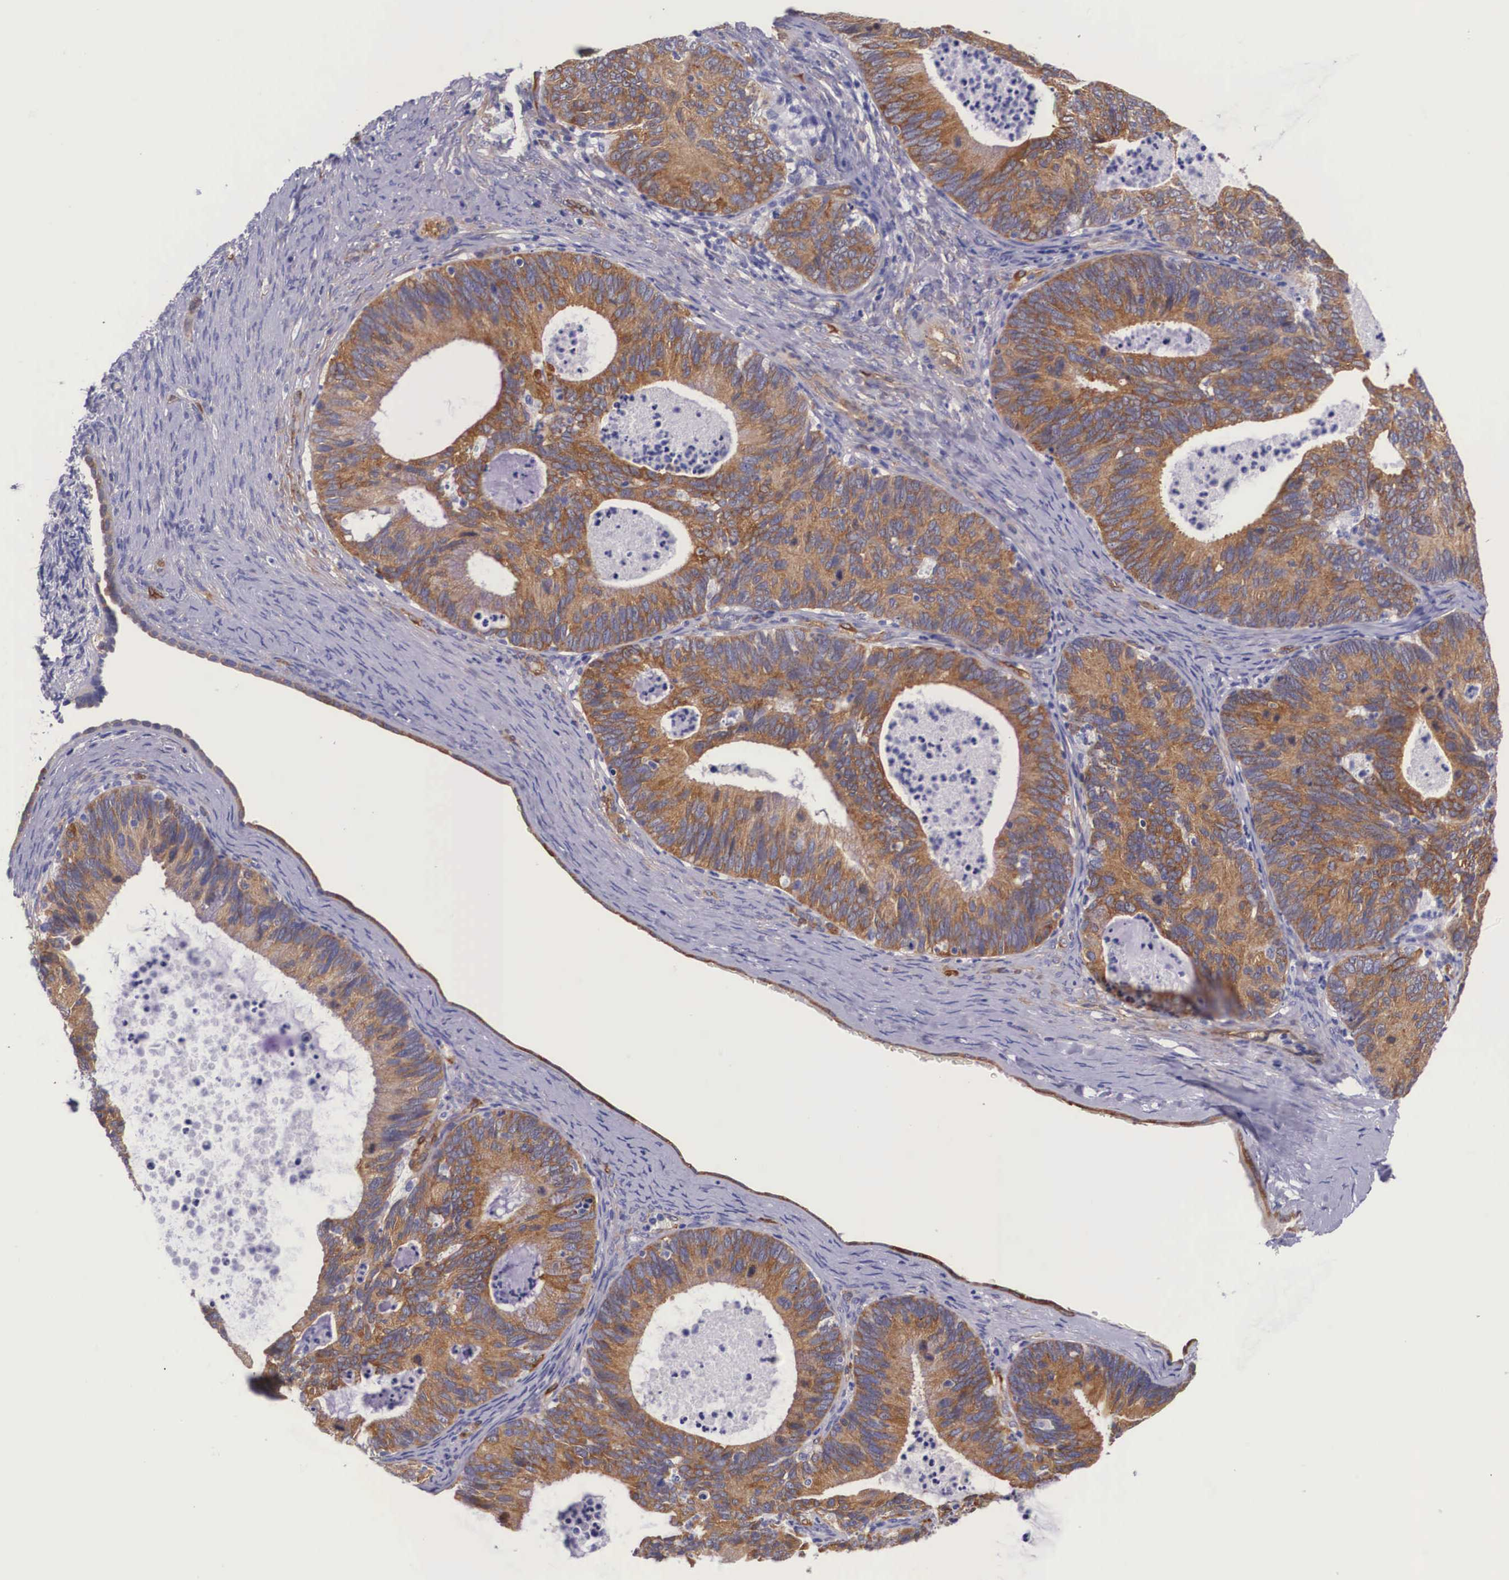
{"staining": {"intensity": "strong", "quantity": ">75%", "location": "cytoplasmic/membranous"}, "tissue": "ovarian cancer", "cell_type": "Tumor cells", "image_type": "cancer", "snomed": [{"axis": "morphology", "description": "Carcinoma, endometroid"}, {"axis": "topography", "description": "Ovary"}], "caption": "Protein expression analysis of human ovarian cancer (endometroid carcinoma) reveals strong cytoplasmic/membranous positivity in about >75% of tumor cells. (IHC, brightfield microscopy, high magnification).", "gene": "BCAR1", "patient": {"sex": "female", "age": 52}}